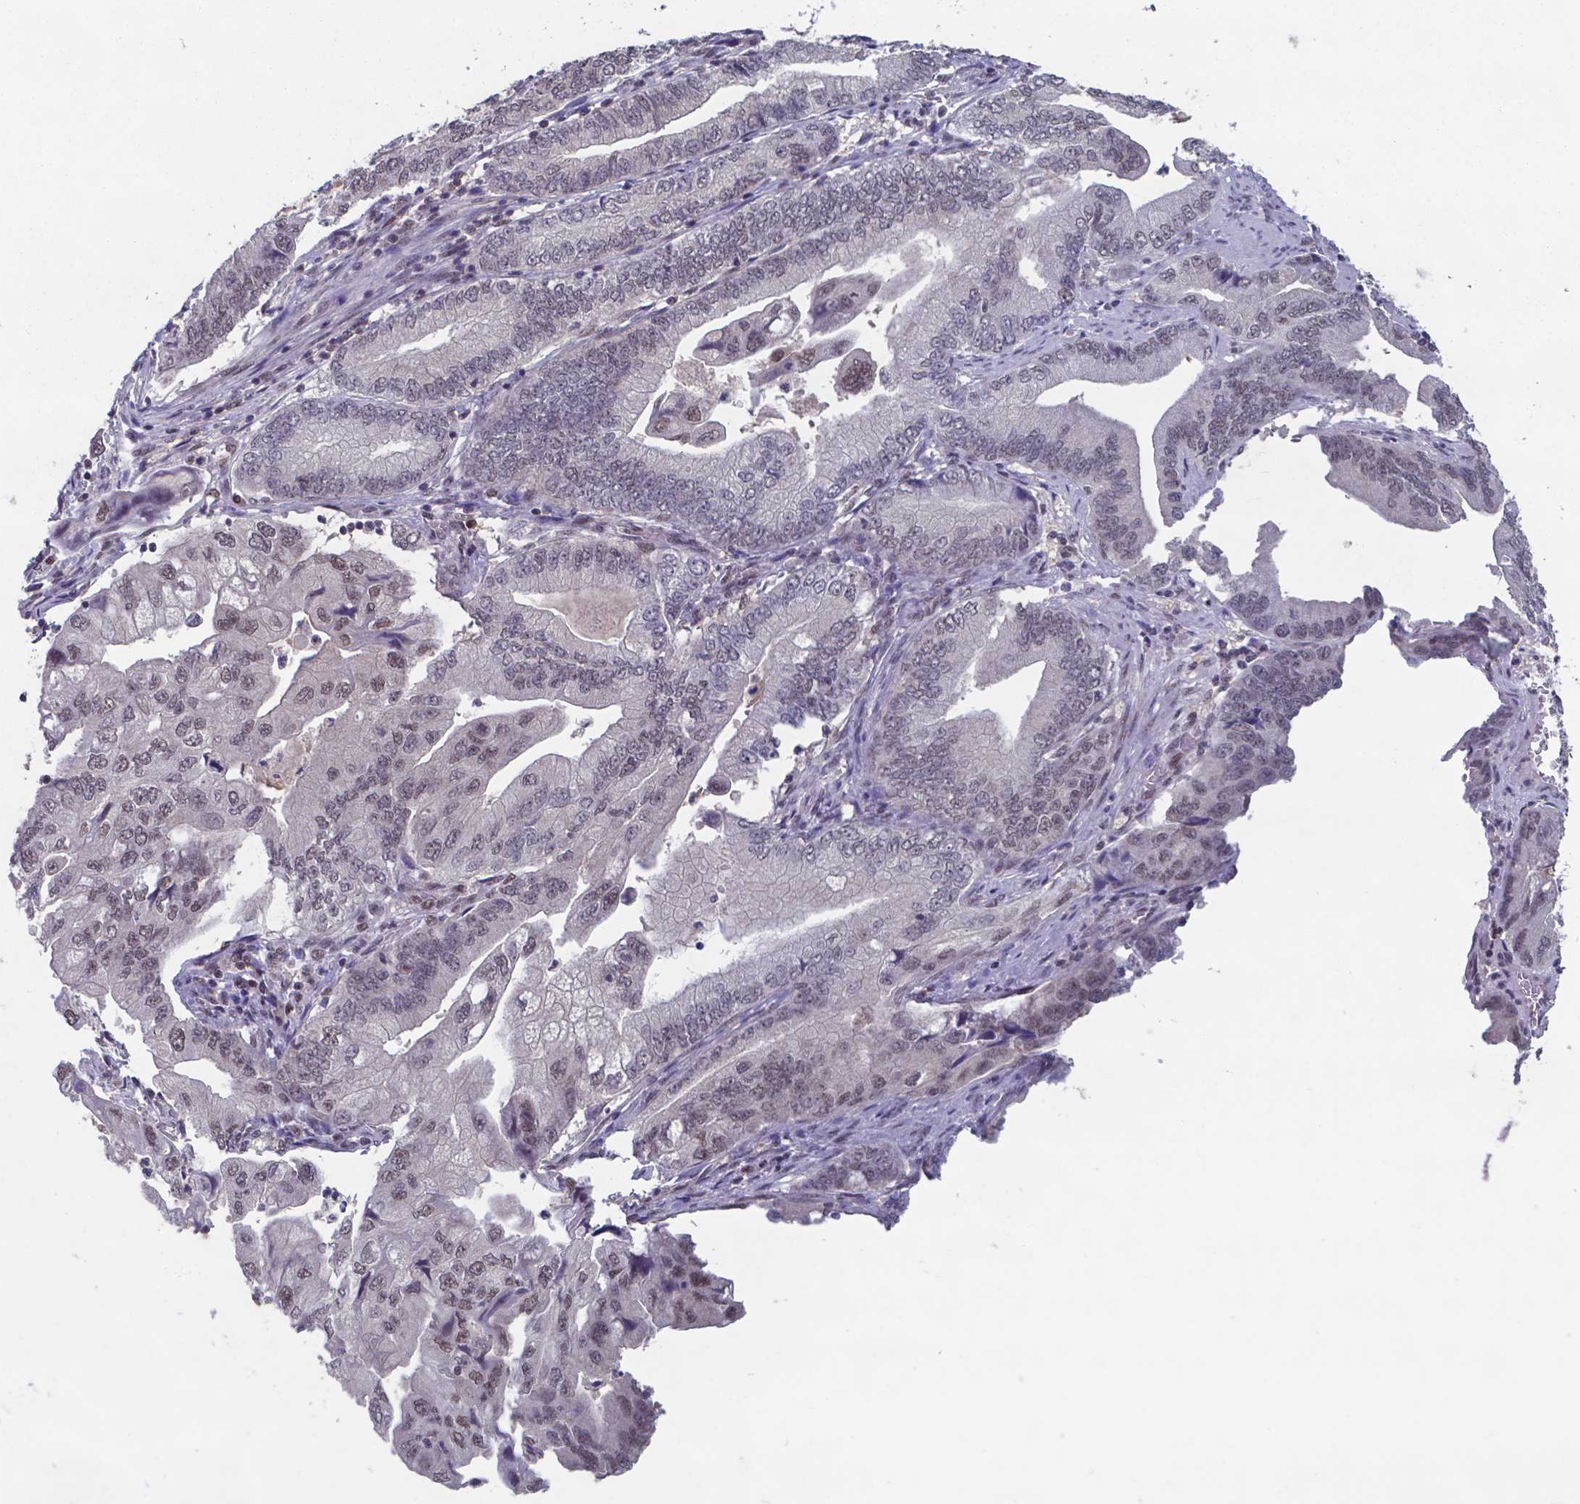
{"staining": {"intensity": "weak", "quantity": "<25%", "location": "nuclear"}, "tissue": "stomach cancer", "cell_type": "Tumor cells", "image_type": "cancer", "snomed": [{"axis": "morphology", "description": "Adenocarcinoma, NOS"}, {"axis": "topography", "description": "Pancreas"}, {"axis": "topography", "description": "Stomach, upper"}], "caption": "High power microscopy photomicrograph of an immunohistochemistry (IHC) micrograph of stomach adenocarcinoma, revealing no significant staining in tumor cells.", "gene": "UBA1", "patient": {"sex": "male", "age": 77}}